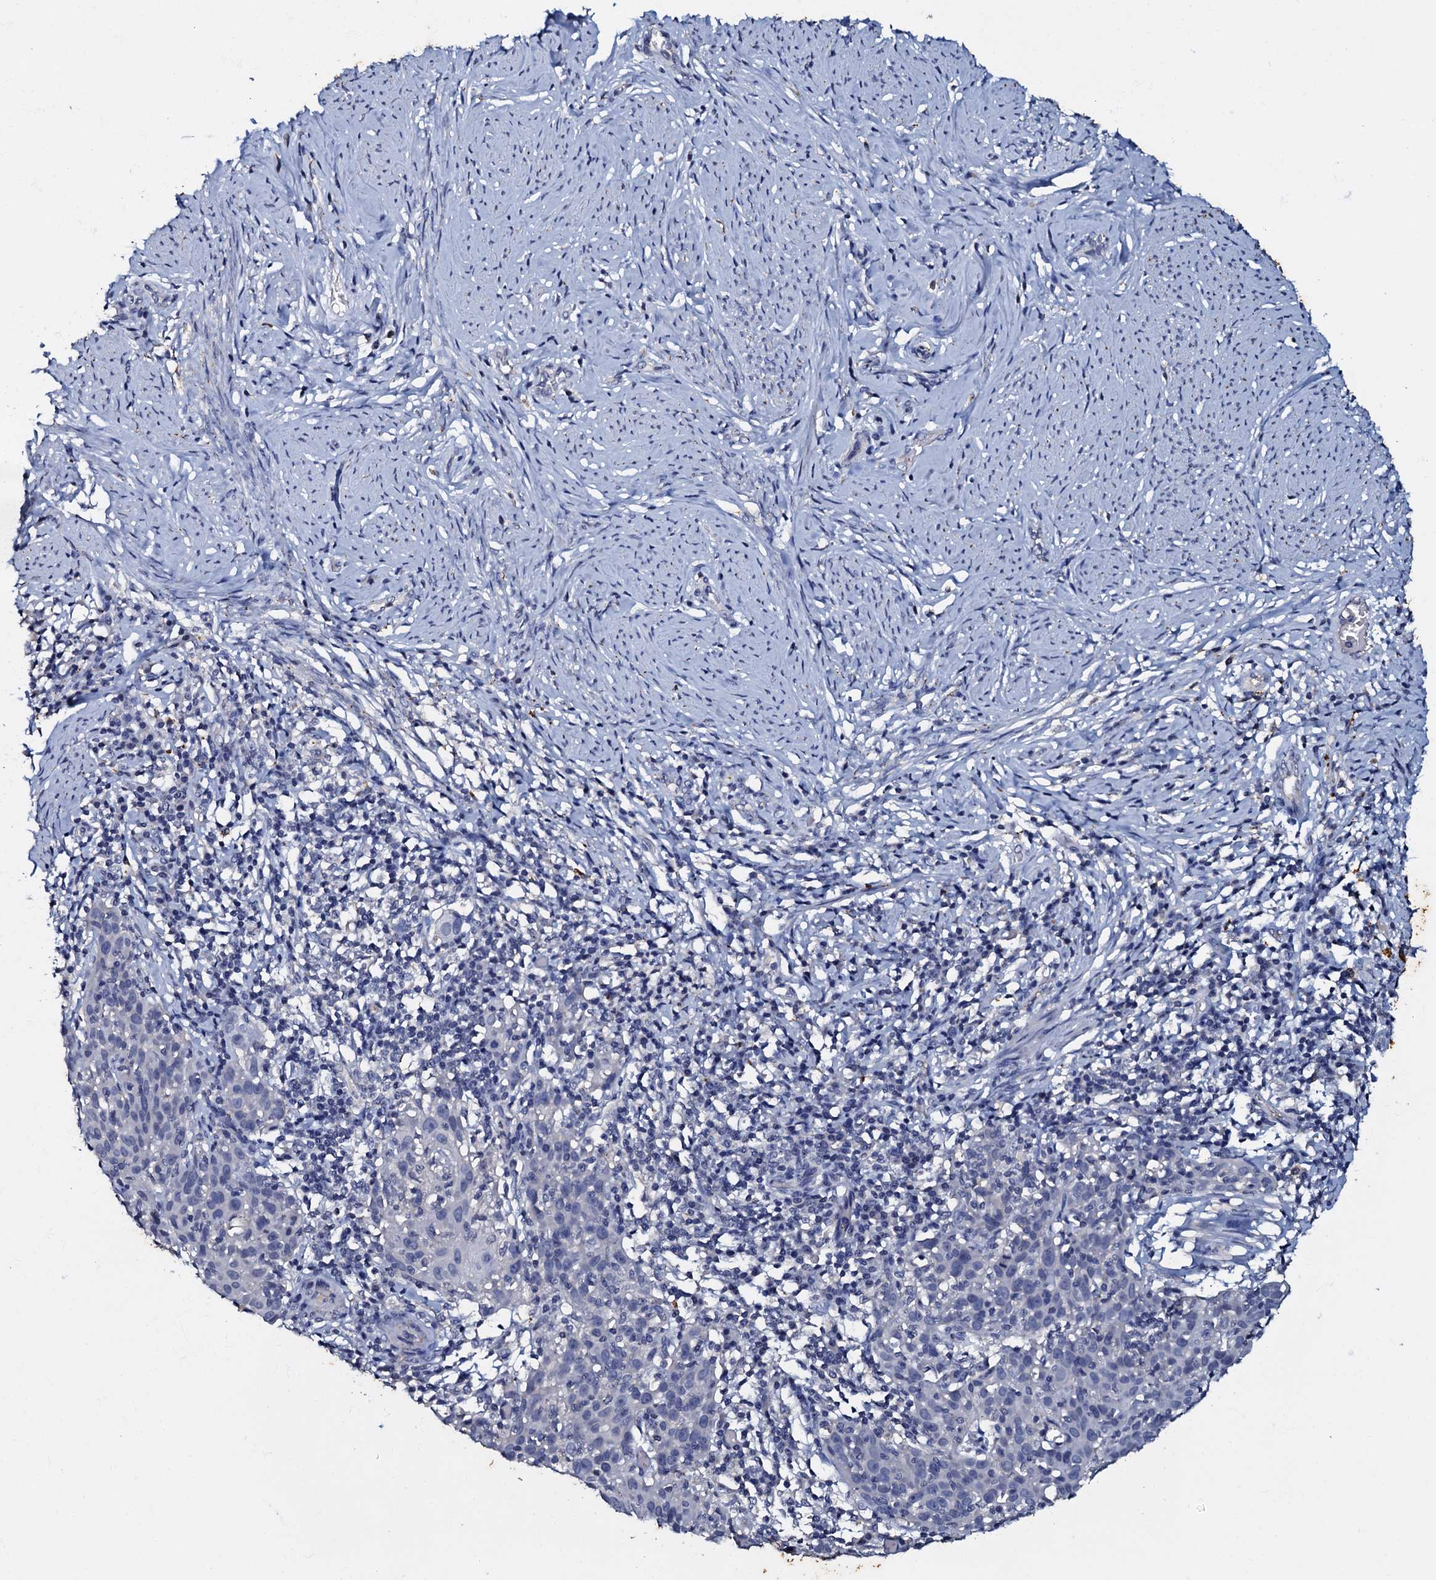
{"staining": {"intensity": "negative", "quantity": "none", "location": "none"}, "tissue": "cervical cancer", "cell_type": "Tumor cells", "image_type": "cancer", "snomed": [{"axis": "morphology", "description": "Squamous cell carcinoma, NOS"}, {"axis": "topography", "description": "Cervix"}], "caption": "Cervical cancer (squamous cell carcinoma) was stained to show a protein in brown. There is no significant expression in tumor cells.", "gene": "MANSC4", "patient": {"sex": "female", "age": 50}}